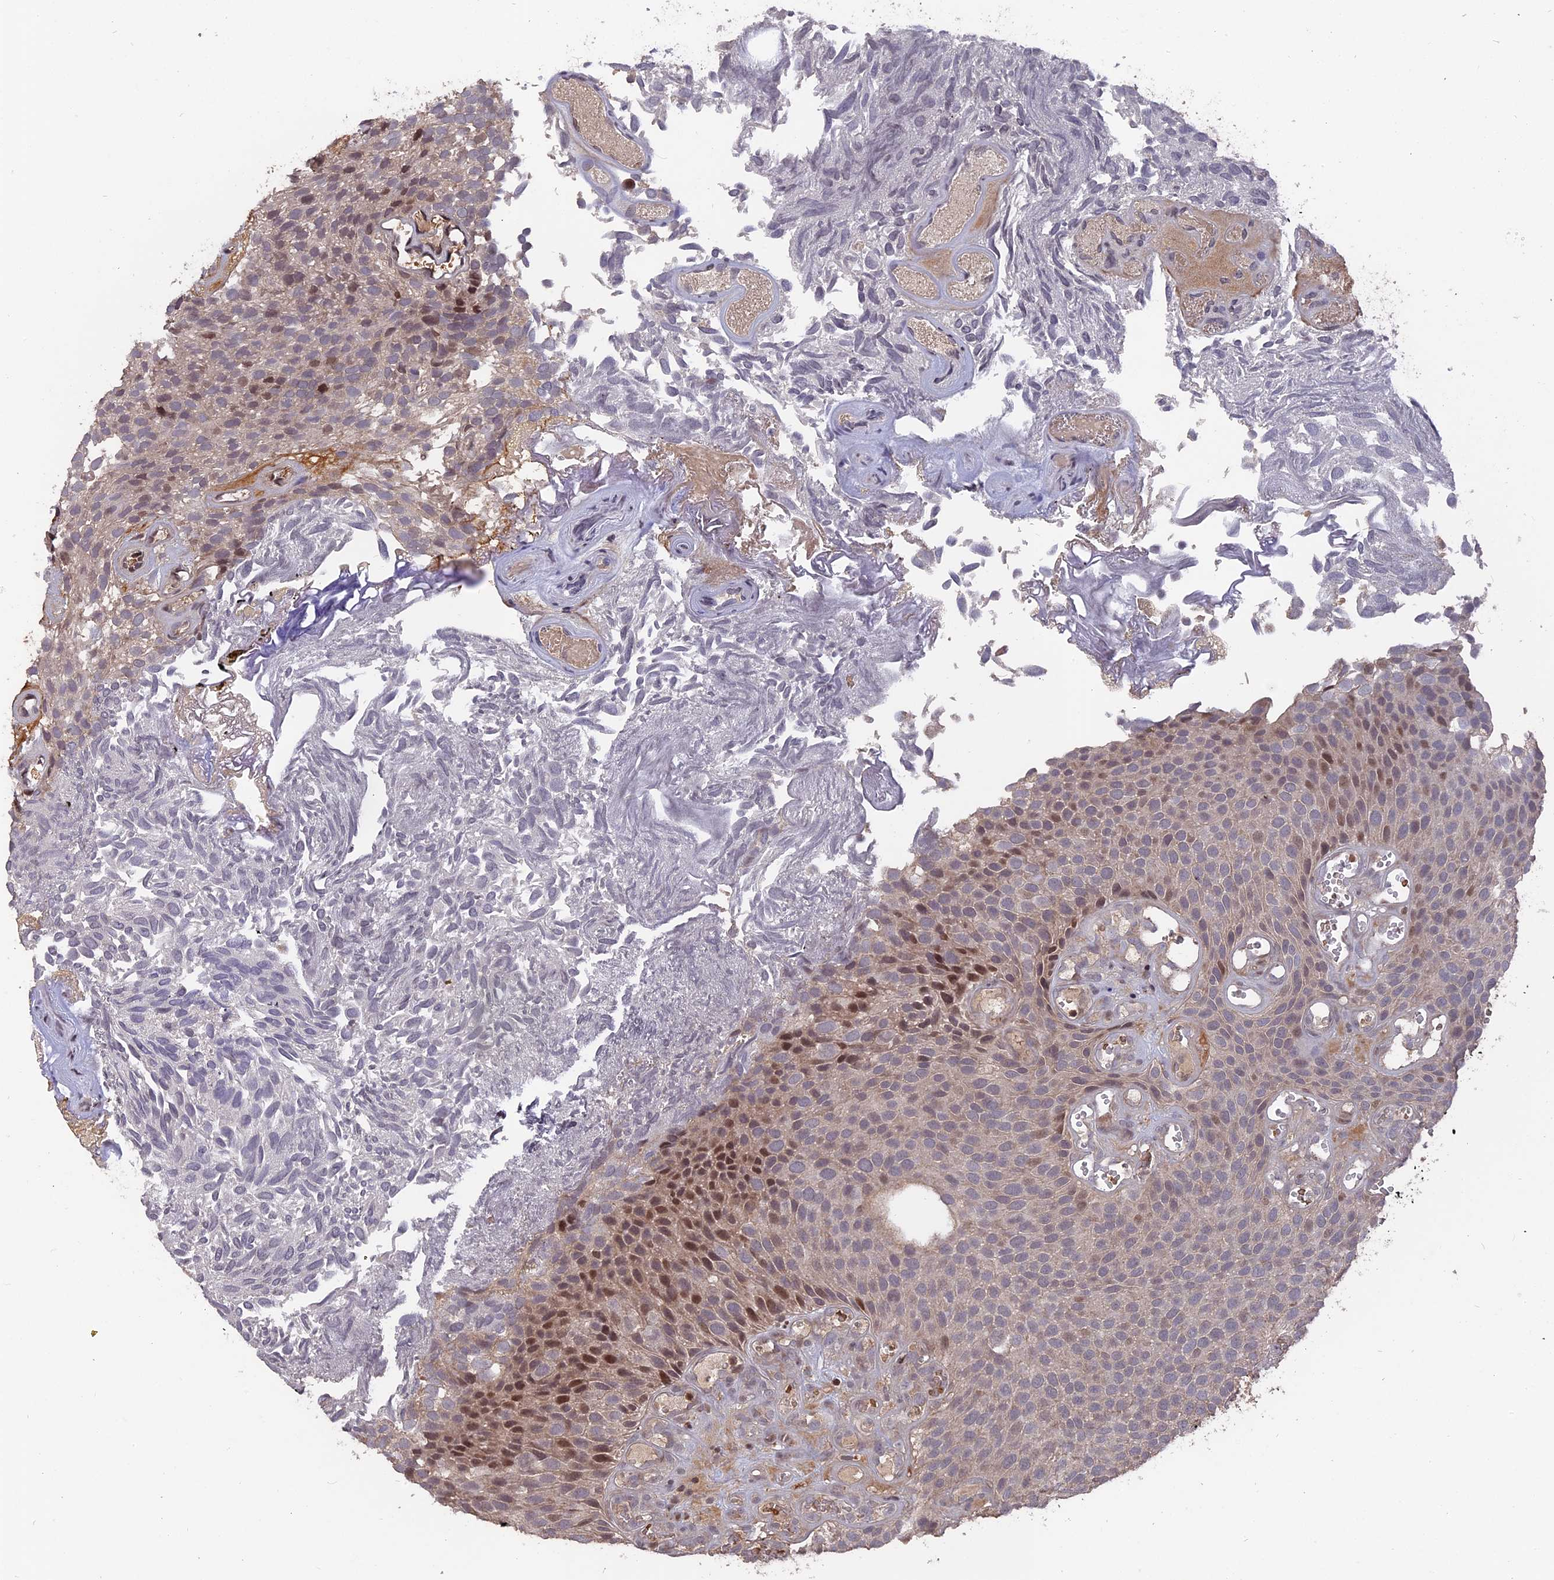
{"staining": {"intensity": "moderate", "quantity": "<25%", "location": "nuclear"}, "tissue": "urothelial cancer", "cell_type": "Tumor cells", "image_type": "cancer", "snomed": [{"axis": "morphology", "description": "Urothelial carcinoma, Low grade"}, {"axis": "topography", "description": "Urinary bladder"}], "caption": "The histopathology image displays a brown stain indicating the presence of a protein in the nuclear of tumor cells in urothelial cancer.", "gene": "NR1H3", "patient": {"sex": "male", "age": 89}}